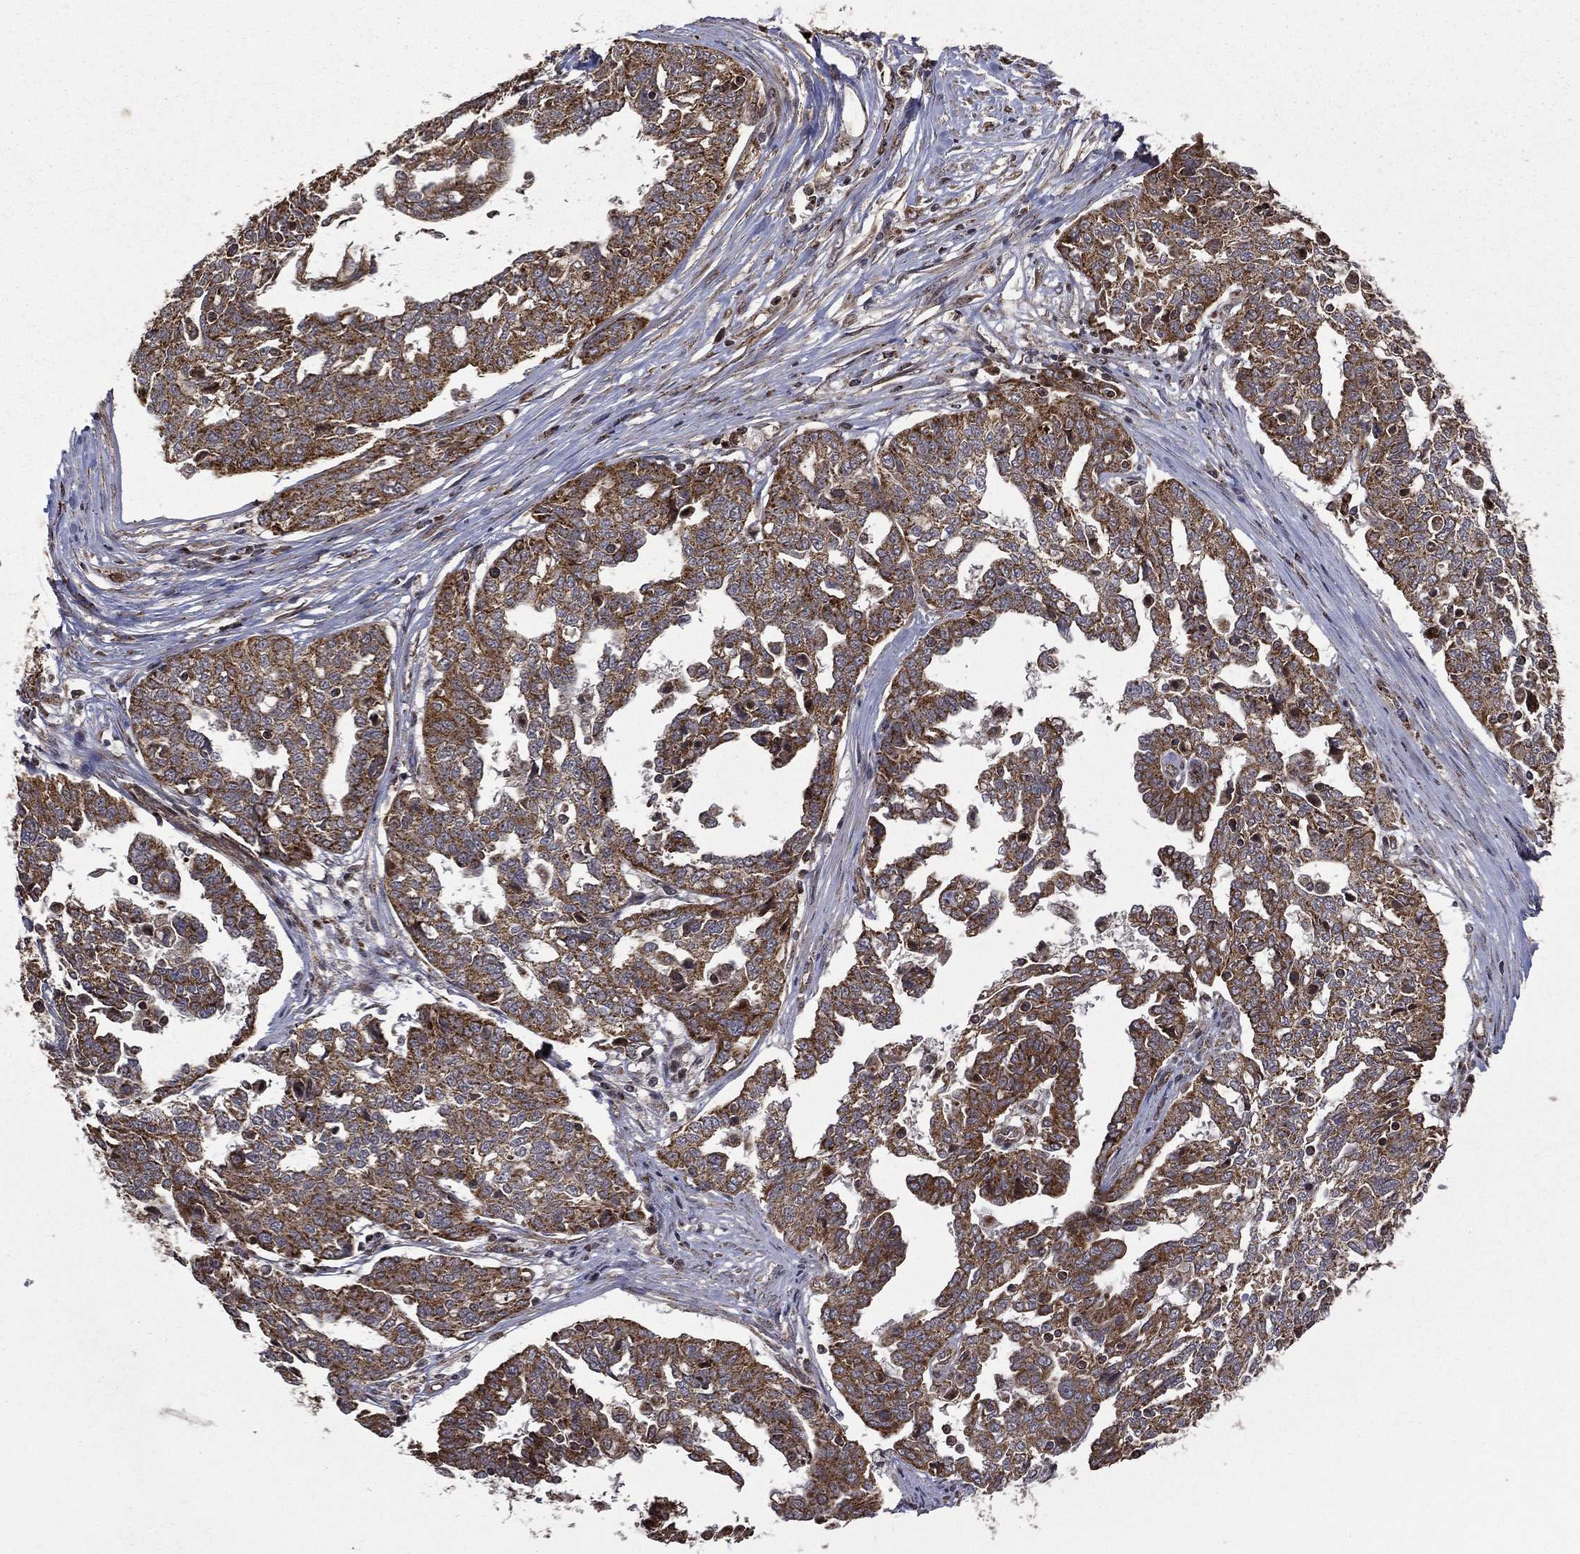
{"staining": {"intensity": "strong", "quantity": ">75%", "location": "cytoplasmic/membranous"}, "tissue": "ovarian cancer", "cell_type": "Tumor cells", "image_type": "cancer", "snomed": [{"axis": "morphology", "description": "Cystadenocarcinoma, serous, NOS"}, {"axis": "topography", "description": "Ovary"}], "caption": "An image of ovarian cancer (serous cystadenocarcinoma) stained for a protein shows strong cytoplasmic/membranous brown staining in tumor cells.", "gene": "GIMAP6", "patient": {"sex": "female", "age": 67}}